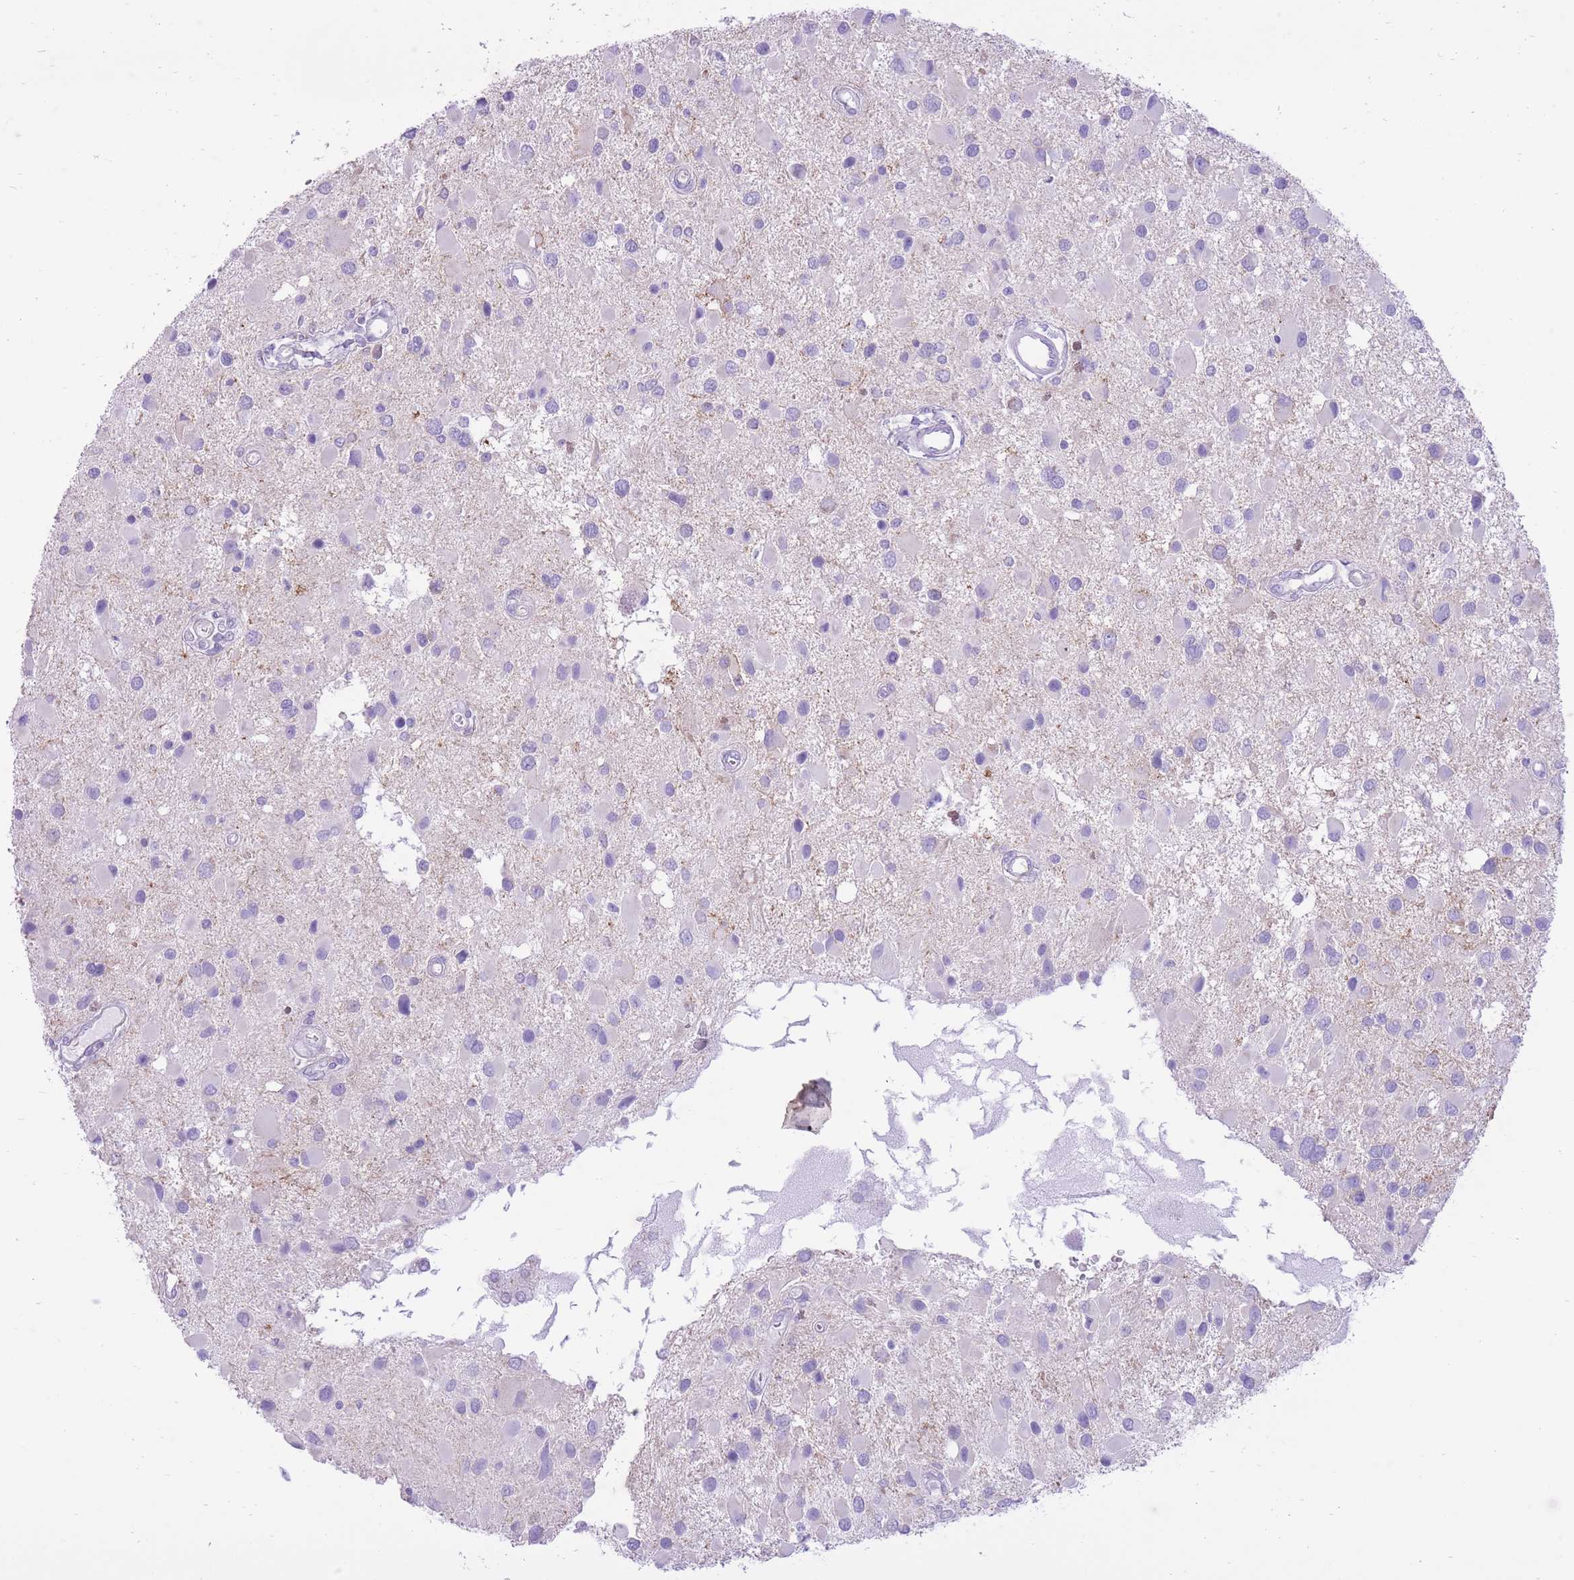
{"staining": {"intensity": "negative", "quantity": "none", "location": "none"}, "tissue": "glioma", "cell_type": "Tumor cells", "image_type": "cancer", "snomed": [{"axis": "morphology", "description": "Glioma, malignant, High grade"}, {"axis": "topography", "description": "Brain"}], "caption": "Tumor cells show no significant positivity in glioma.", "gene": "SLC4A4", "patient": {"sex": "male", "age": 53}}